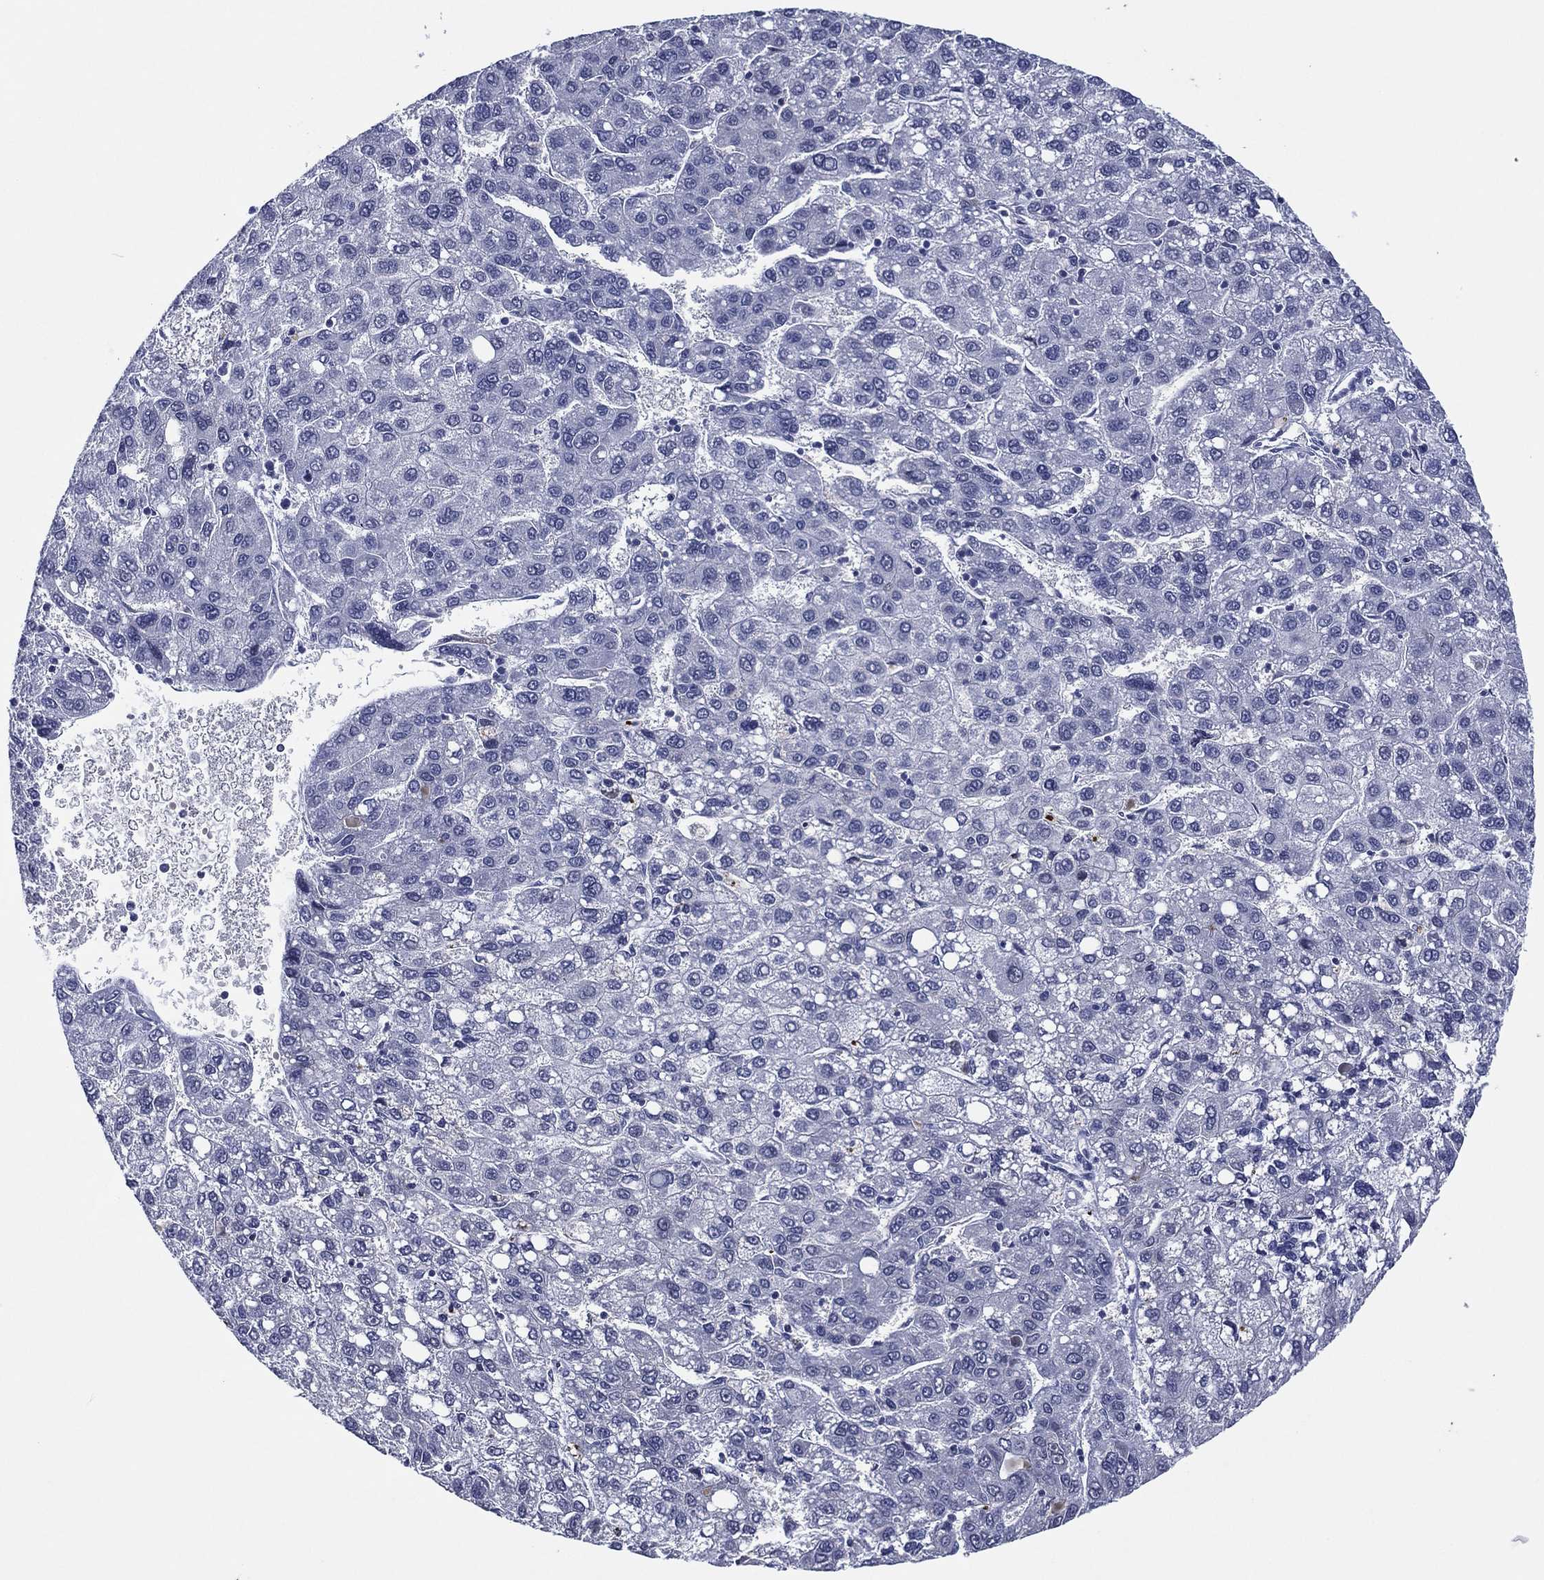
{"staining": {"intensity": "negative", "quantity": "none", "location": "none"}, "tissue": "liver cancer", "cell_type": "Tumor cells", "image_type": "cancer", "snomed": [{"axis": "morphology", "description": "Carcinoma, Hepatocellular, NOS"}, {"axis": "topography", "description": "Liver"}], "caption": "An IHC image of liver cancer (hepatocellular carcinoma) is shown. There is no staining in tumor cells of liver cancer (hepatocellular carcinoma).", "gene": "TRIM31", "patient": {"sex": "female", "age": 82}}